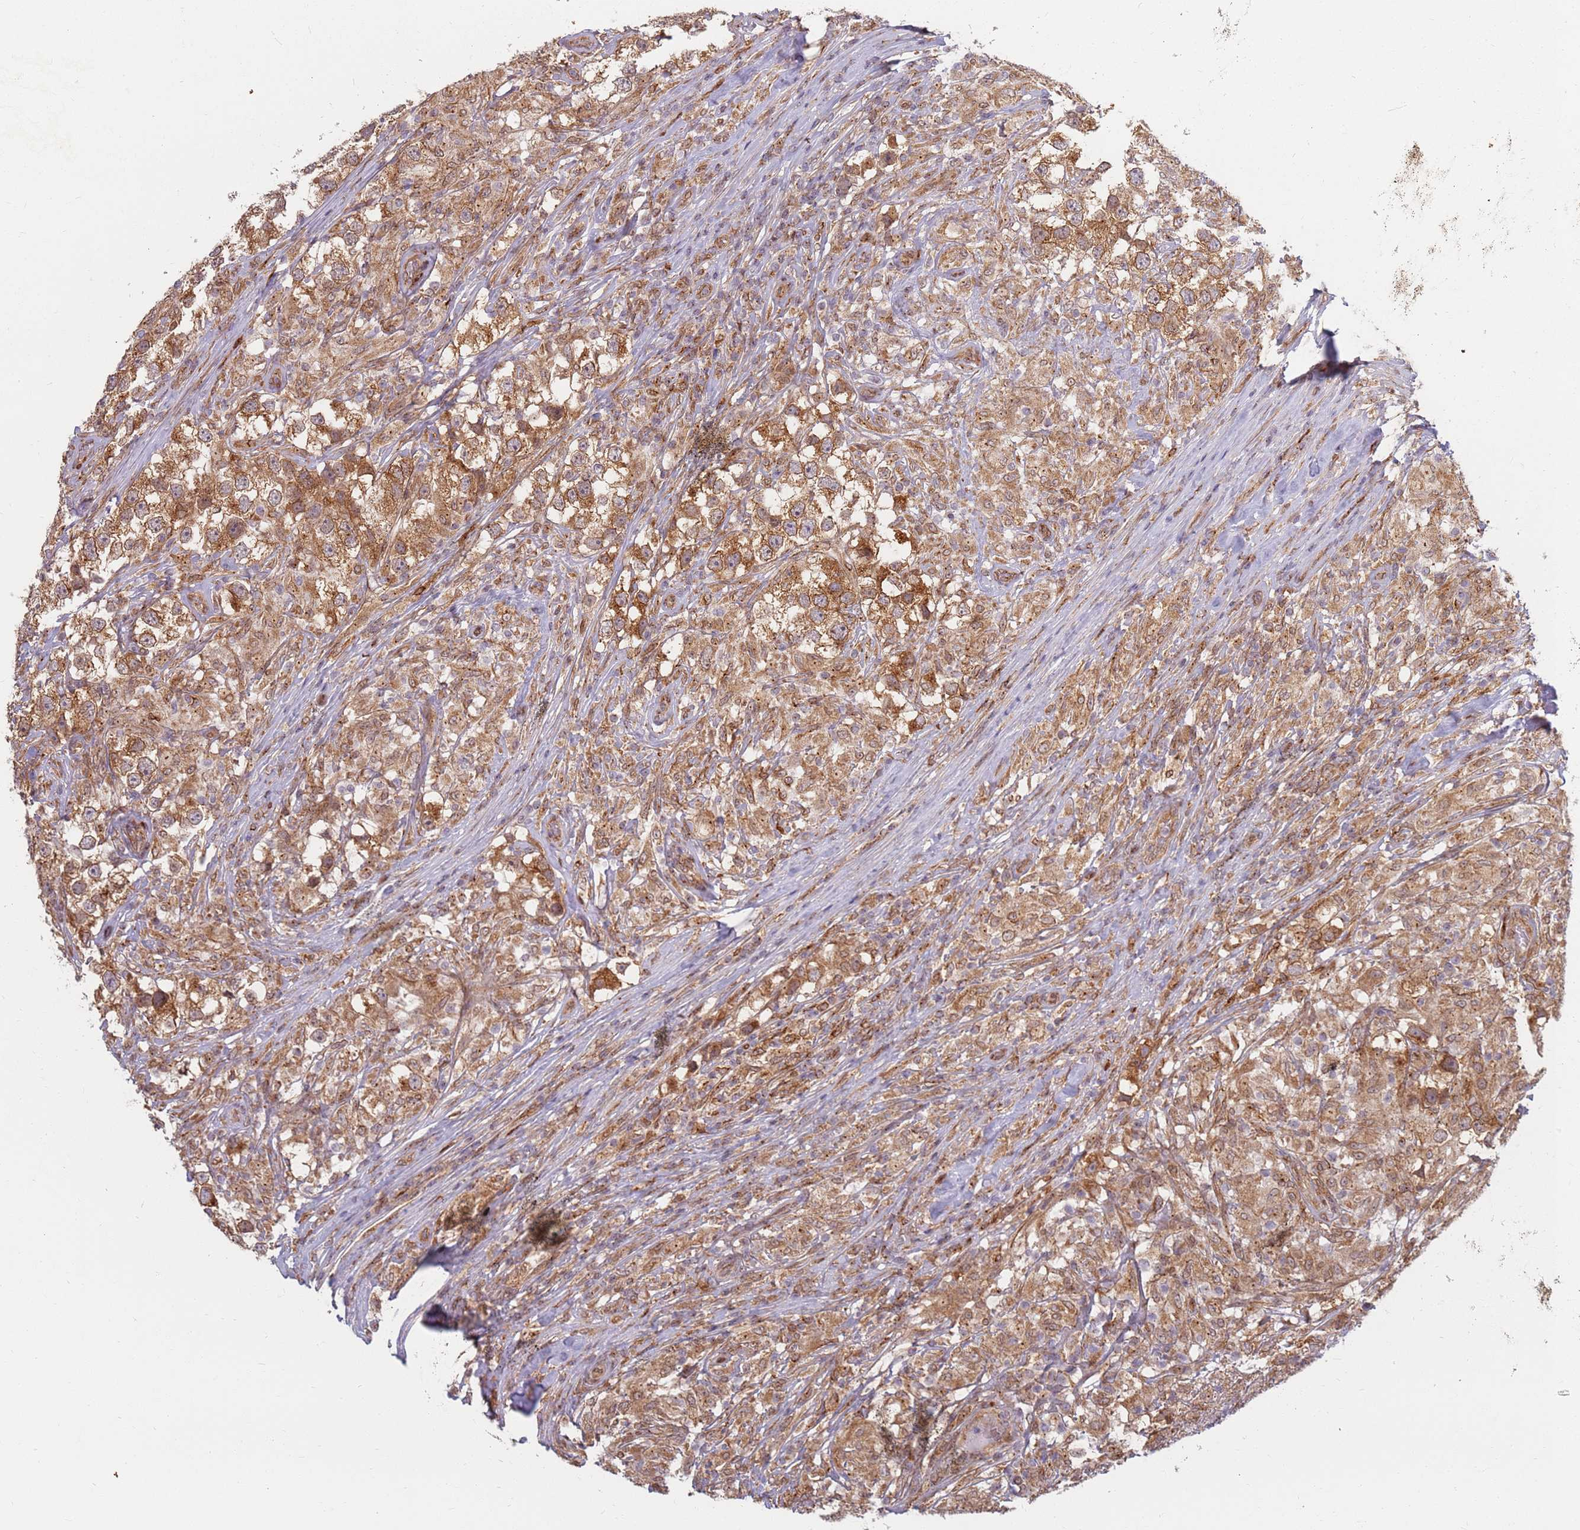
{"staining": {"intensity": "moderate", "quantity": ">75%", "location": "cytoplasmic/membranous"}, "tissue": "testis cancer", "cell_type": "Tumor cells", "image_type": "cancer", "snomed": [{"axis": "morphology", "description": "Seminoma, NOS"}, {"axis": "topography", "description": "Testis"}], "caption": "Human testis seminoma stained for a protein (brown) reveals moderate cytoplasmic/membranous positive positivity in about >75% of tumor cells.", "gene": "CEP170", "patient": {"sex": "male", "age": 46}}